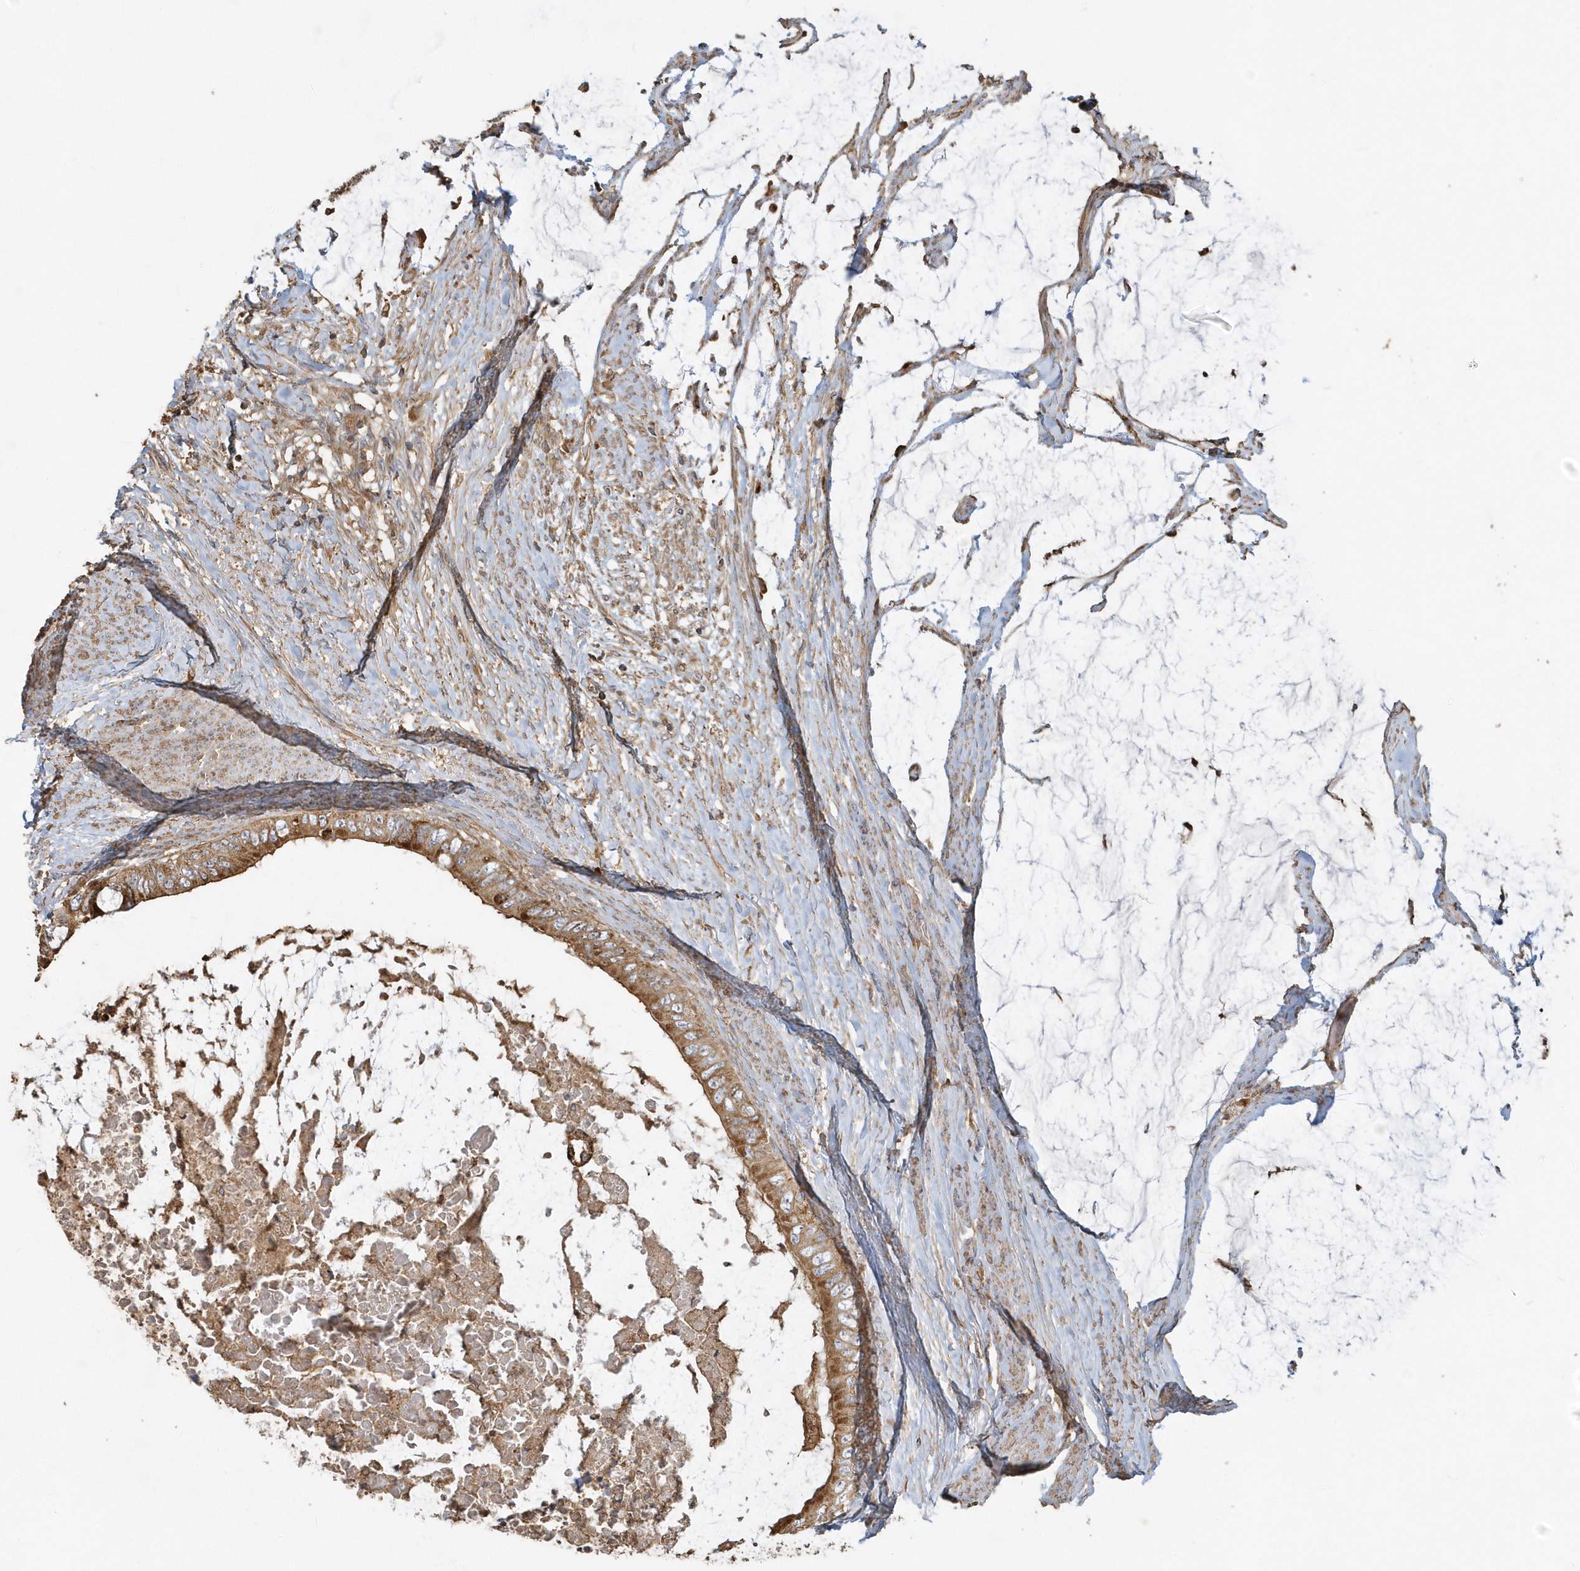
{"staining": {"intensity": "strong", "quantity": ">75%", "location": "cytoplasmic/membranous"}, "tissue": "colorectal cancer", "cell_type": "Tumor cells", "image_type": "cancer", "snomed": [{"axis": "morphology", "description": "Normal tissue, NOS"}, {"axis": "morphology", "description": "Adenocarcinoma, NOS"}, {"axis": "topography", "description": "Rectum"}, {"axis": "topography", "description": "Peripheral nerve tissue"}], "caption": "Protein analysis of colorectal adenocarcinoma tissue exhibits strong cytoplasmic/membranous positivity in approximately >75% of tumor cells.", "gene": "TRAIP", "patient": {"sex": "female", "age": 77}}